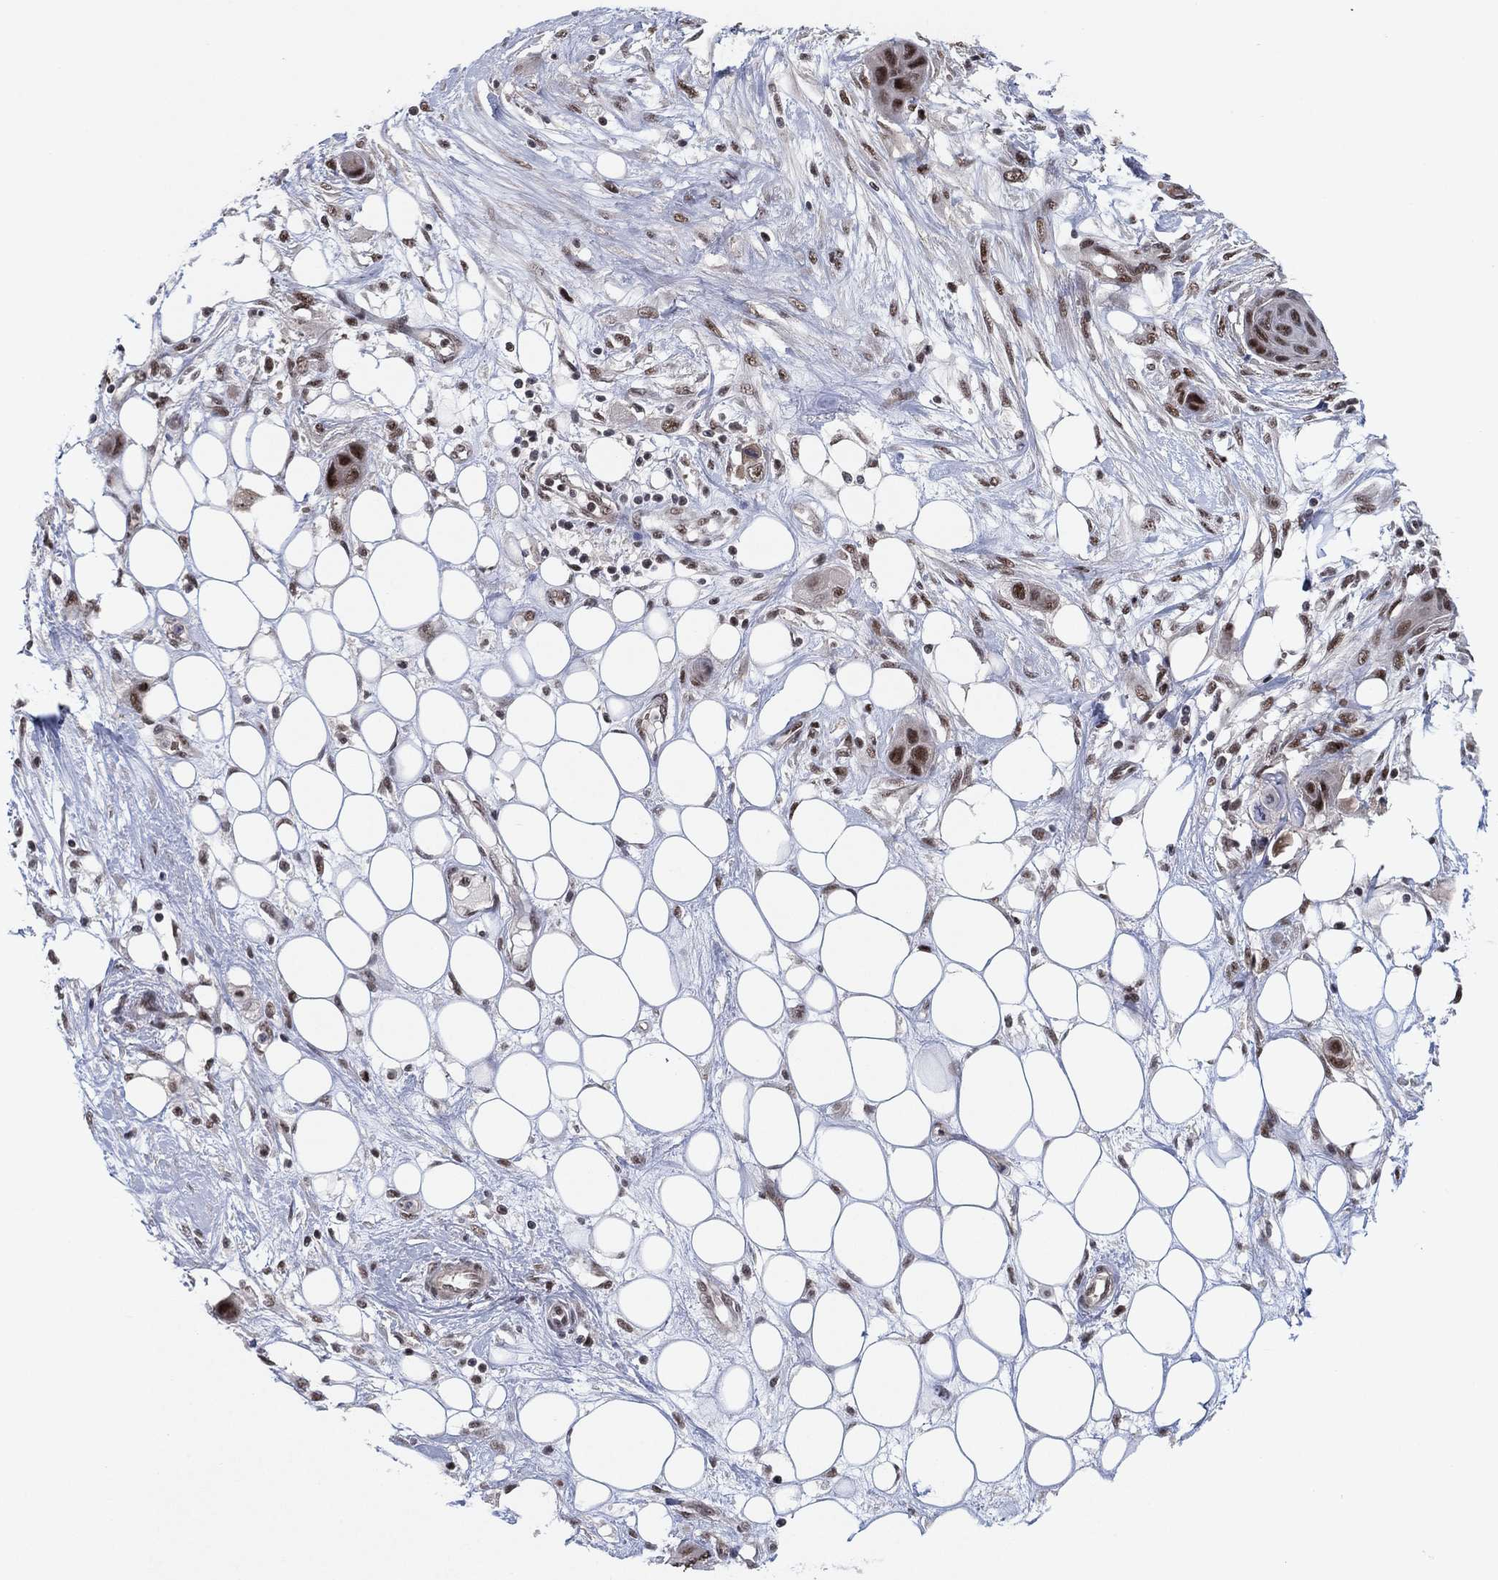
{"staining": {"intensity": "strong", "quantity": "25%-75%", "location": "nuclear"}, "tissue": "skin cancer", "cell_type": "Tumor cells", "image_type": "cancer", "snomed": [{"axis": "morphology", "description": "Squamous cell carcinoma, NOS"}, {"axis": "topography", "description": "Skin"}], "caption": "Immunohistochemistry (IHC) of human skin cancer (squamous cell carcinoma) shows high levels of strong nuclear expression in about 25%-75% of tumor cells.", "gene": "DGCR8", "patient": {"sex": "male", "age": 79}}